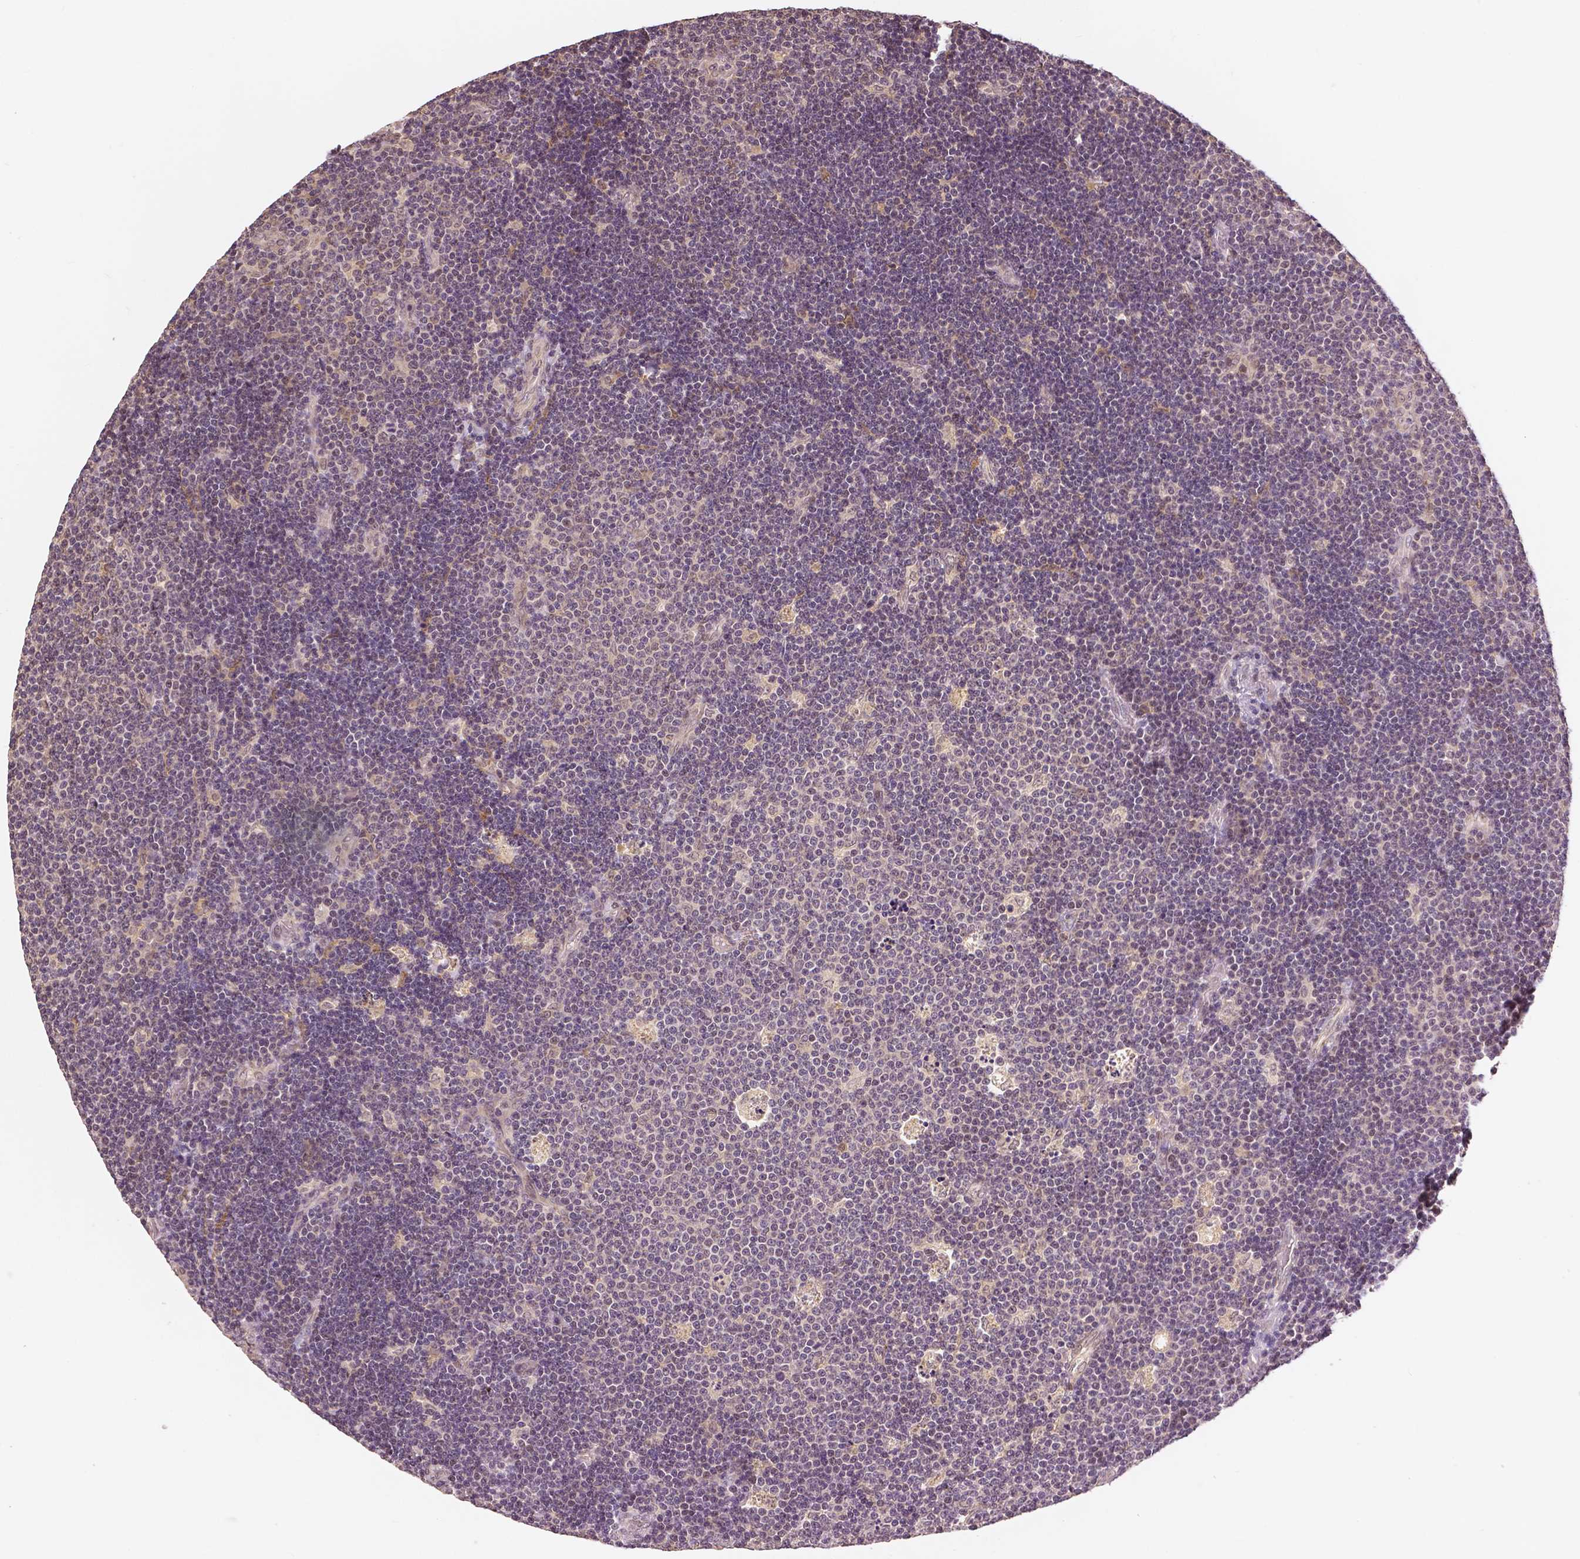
{"staining": {"intensity": "negative", "quantity": "none", "location": "none"}, "tissue": "lymphoma", "cell_type": "Tumor cells", "image_type": "cancer", "snomed": [{"axis": "morphology", "description": "Malignant lymphoma, non-Hodgkin's type, Low grade"}, {"axis": "topography", "description": "Brain"}], "caption": "Tumor cells are negative for protein expression in human malignant lymphoma, non-Hodgkin's type (low-grade).", "gene": "MAP1LC3B", "patient": {"sex": "female", "age": 66}}